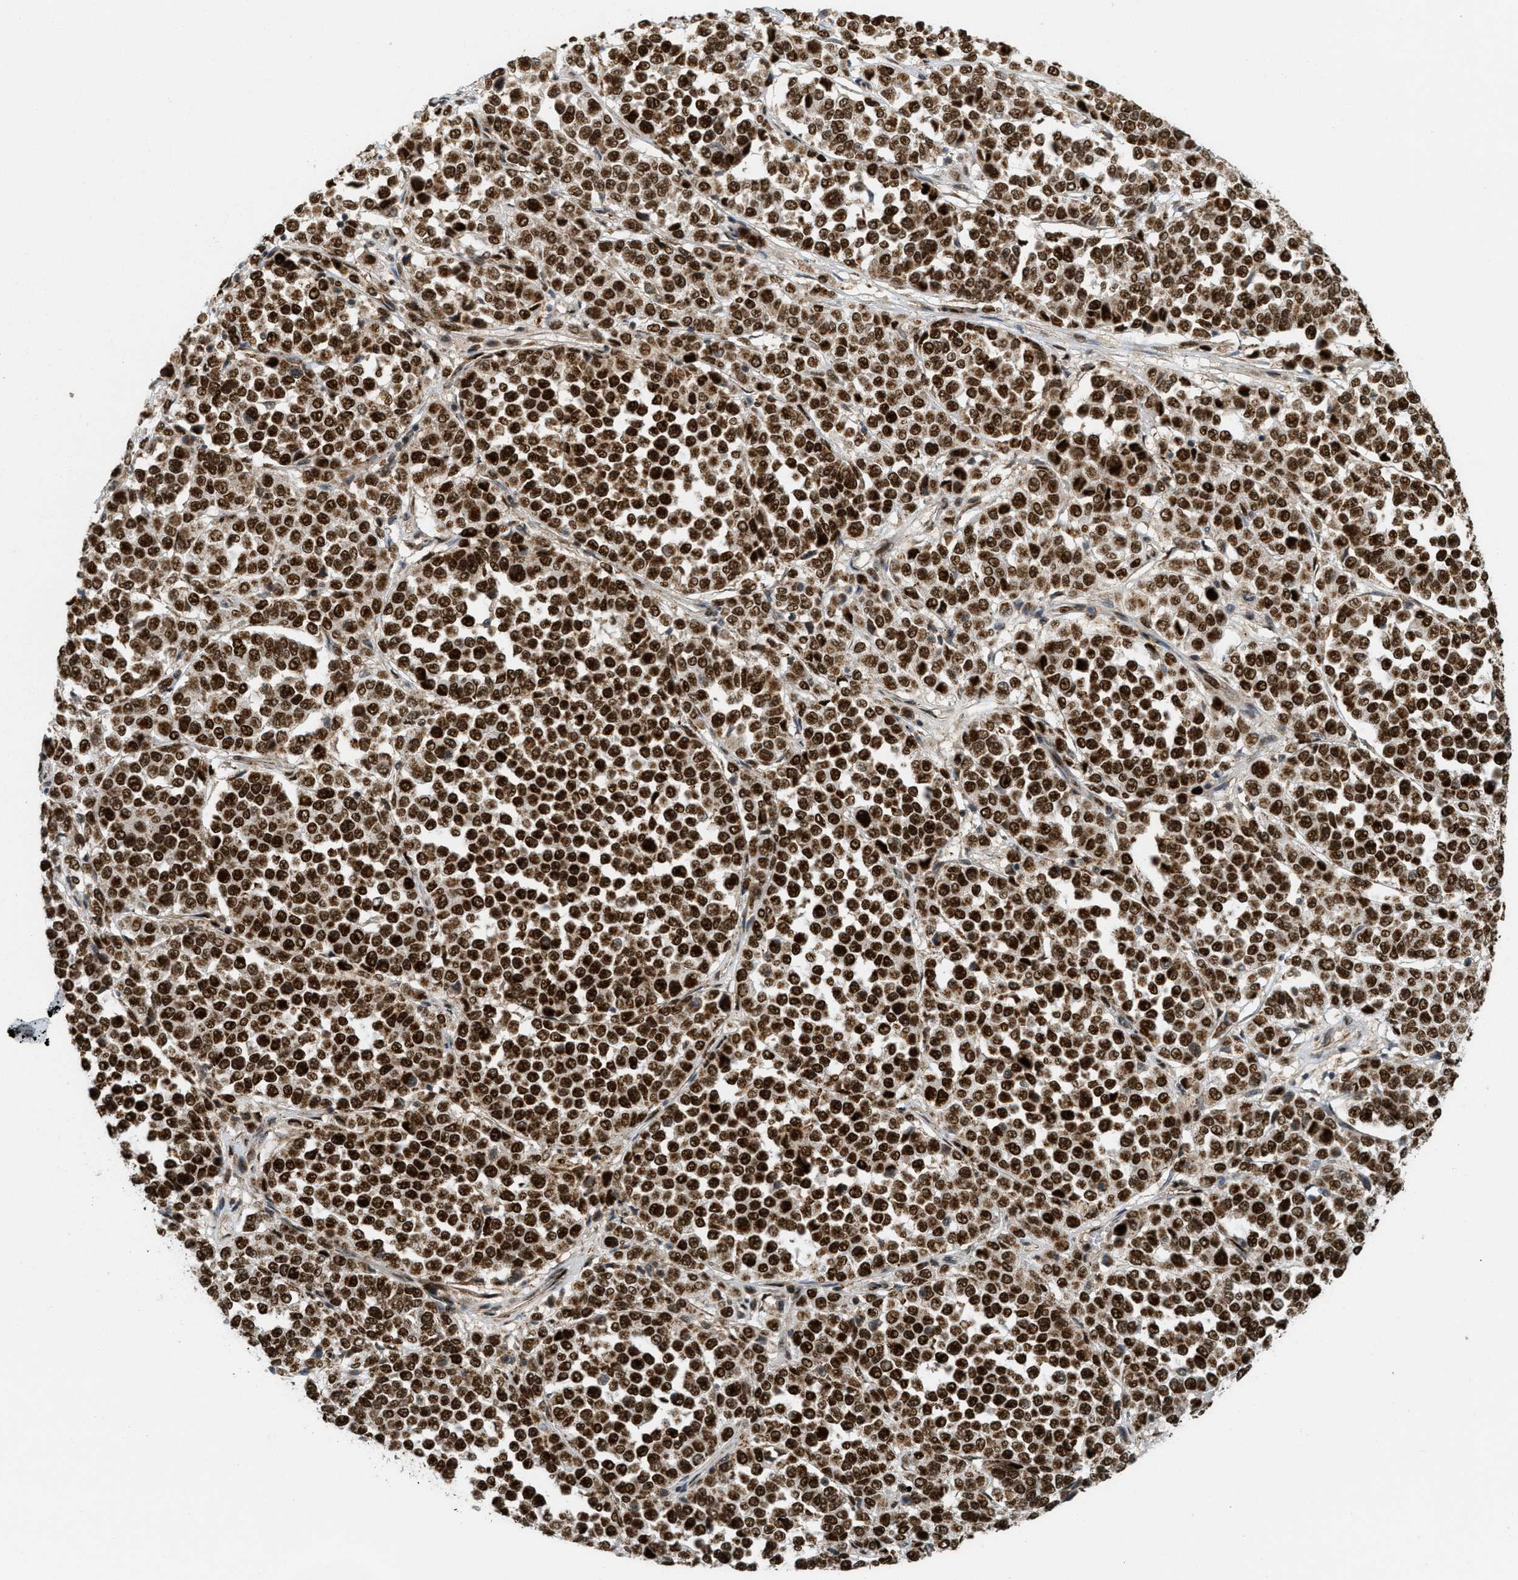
{"staining": {"intensity": "strong", "quantity": ">75%", "location": "cytoplasmic/membranous,nuclear"}, "tissue": "melanoma", "cell_type": "Tumor cells", "image_type": "cancer", "snomed": [{"axis": "morphology", "description": "Malignant melanoma, Metastatic site"}, {"axis": "topography", "description": "Pancreas"}], "caption": "A brown stain labels strong cytoplasmic/membranous and nuclear expression of a protein in human melanoma tumor cells.", "gene": "TLK1", "patient": {"sex": "female", "age": 30}}